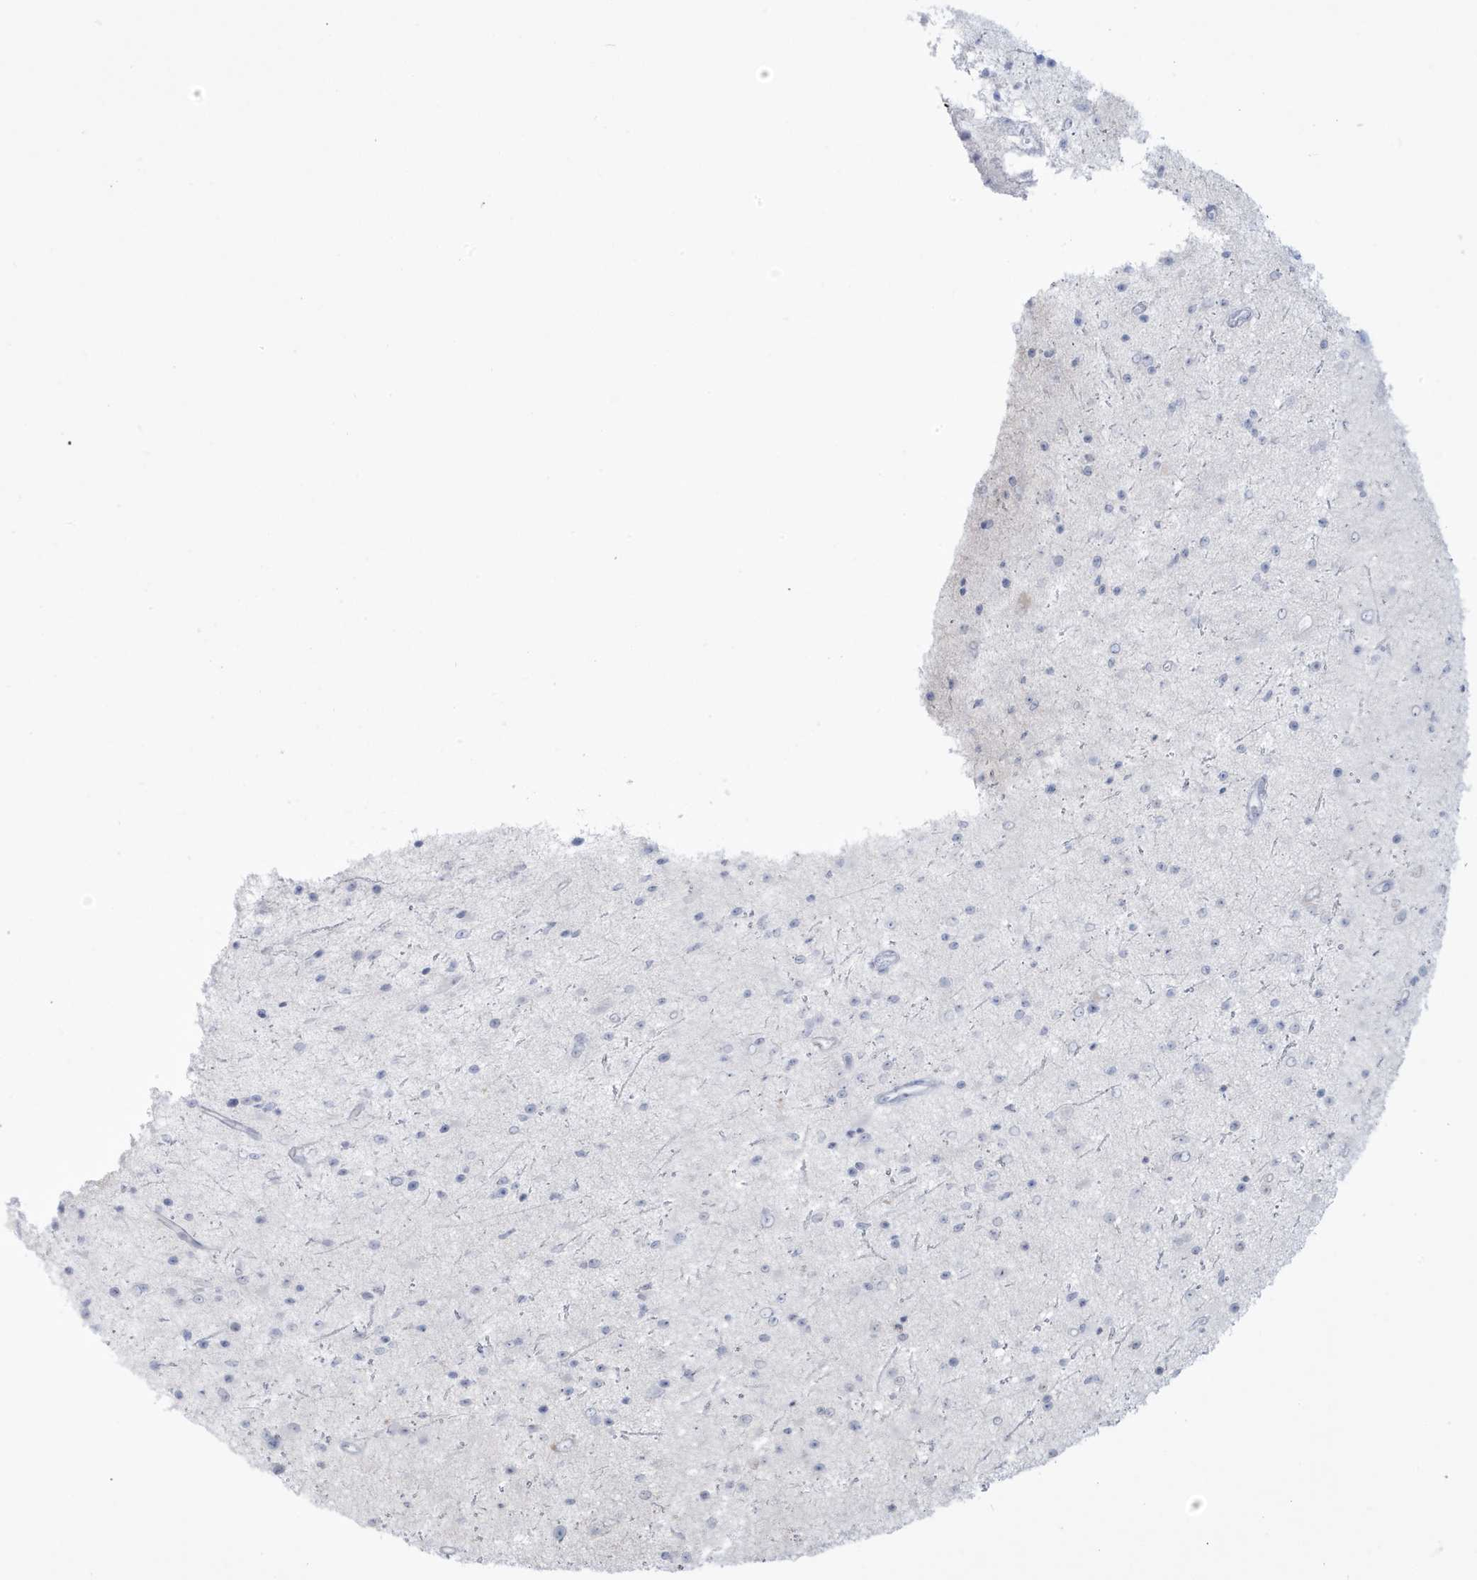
{"staining": {"intensity": "negative", "quantity": "none", "location": "none"}, "tissue": "glioma", "cell_type": "Tumor cells", "image_type": "cancer", "snomed": [{"axis": "morphology", "description": "Glioma, malignant, Low grade"}, {"axis": "topography", "description": "Cerebral cortex"}], "caption": "Glioma was stained to show a protein in brown. There is no significant staining in tumor cells.", "gene": "HERC6", "patient": {"sex": "female", "age": 39}}